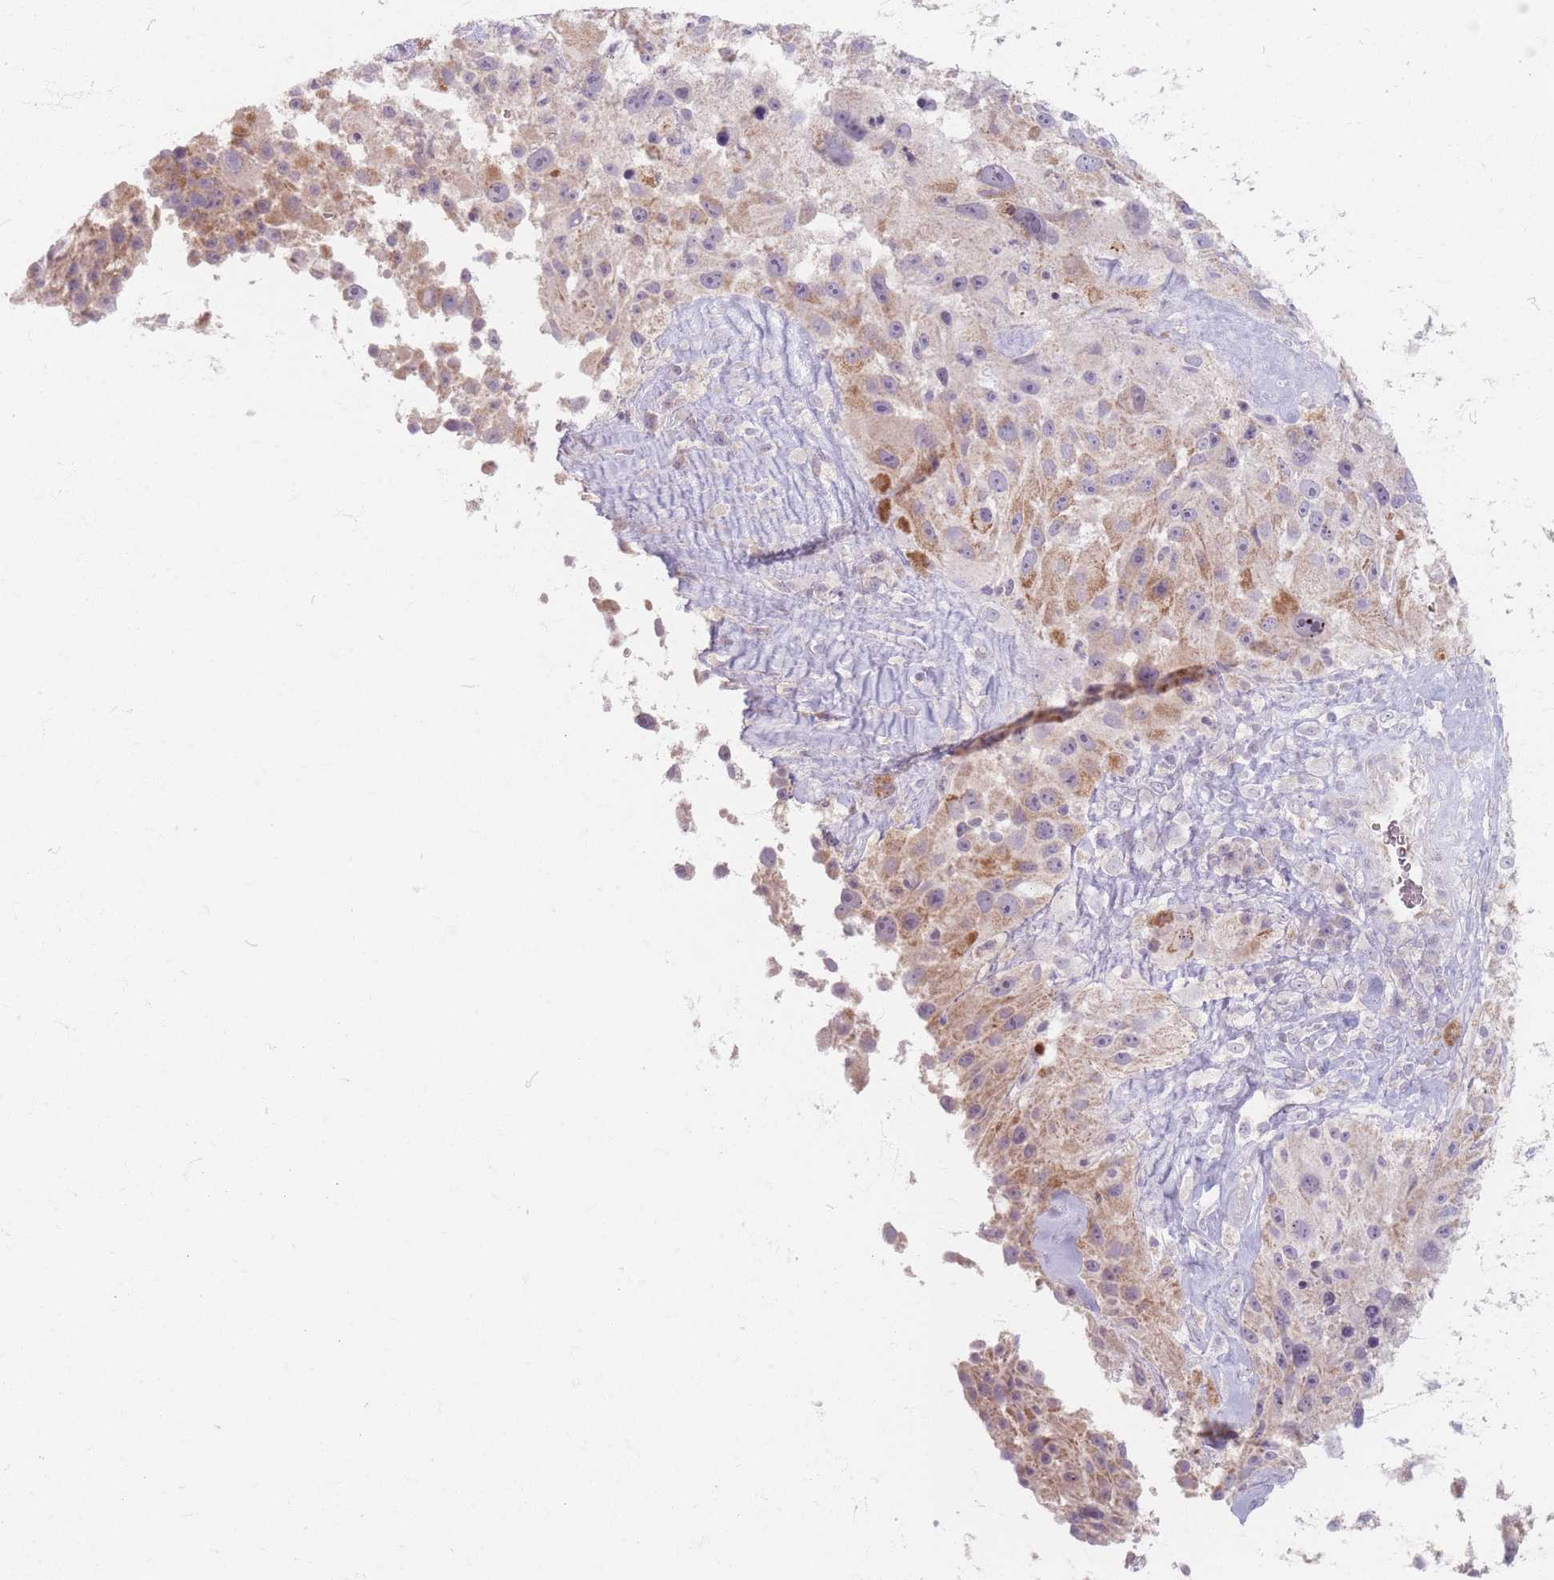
{"staining": {"intensity": "moderate", "quantity": "<25%", "location": "cytoplasmic/membranous"}, "tissue": "melanoma", "cell_type": "Tumor cells", "image_type": "cancer", "snomed": [{"axis": "morphology", "description": "Malignant melanoma, Metastatic site"}, {"axis": "topography", "description": "Lymph node"}], "caption": "Melanoma tissue shows moderate cytoplasmic/membranous positivity in approximately <25% of tumor cells (Stains: DAB (3,3'-diaminobenzidine) in brown, nuclei in blue, Microscopy: brightfield microscopy at high magnification).", "gene": "CHCHD7", "patient": {"sex": "male", "age": 62}}